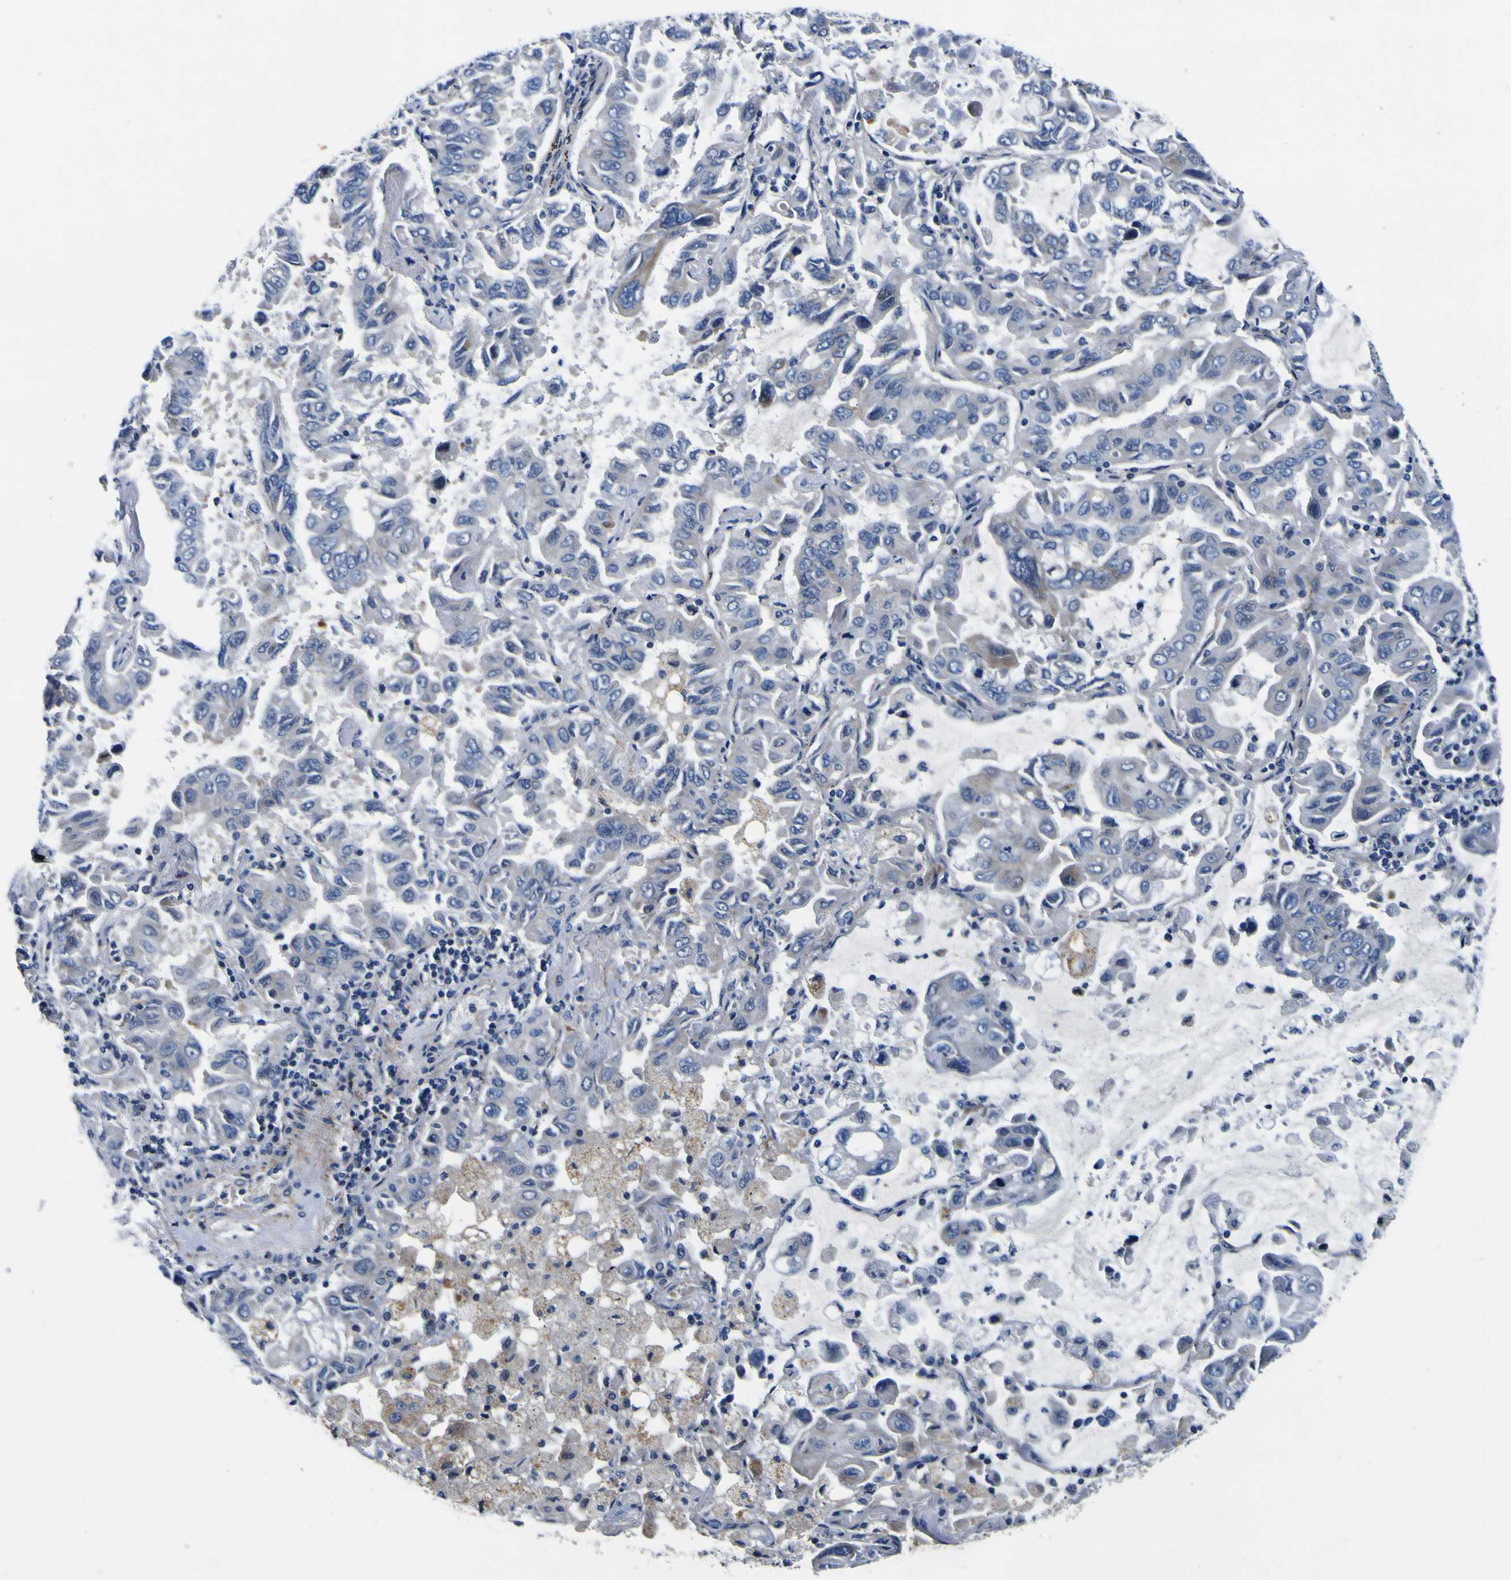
{"staining": {"intensity": "weak", "quantity": "<25%", "location": "cytoplasmic/membranous"}, "tissue": "lung cancer", "cell_type": "Tumor cells", "image_type": "cancer", "snomed": [{"axis": "morphology", "description": "Adenocarcinoma, NOS"}, {"axis": "topography", "description": "Lung"}], "caption": "DAB immunohistochemical staining of human lung cancer exhibits no significant staining in tumor cells.", "gene": "AGAP3", "patient": {"sex": "male", "age": 64}}